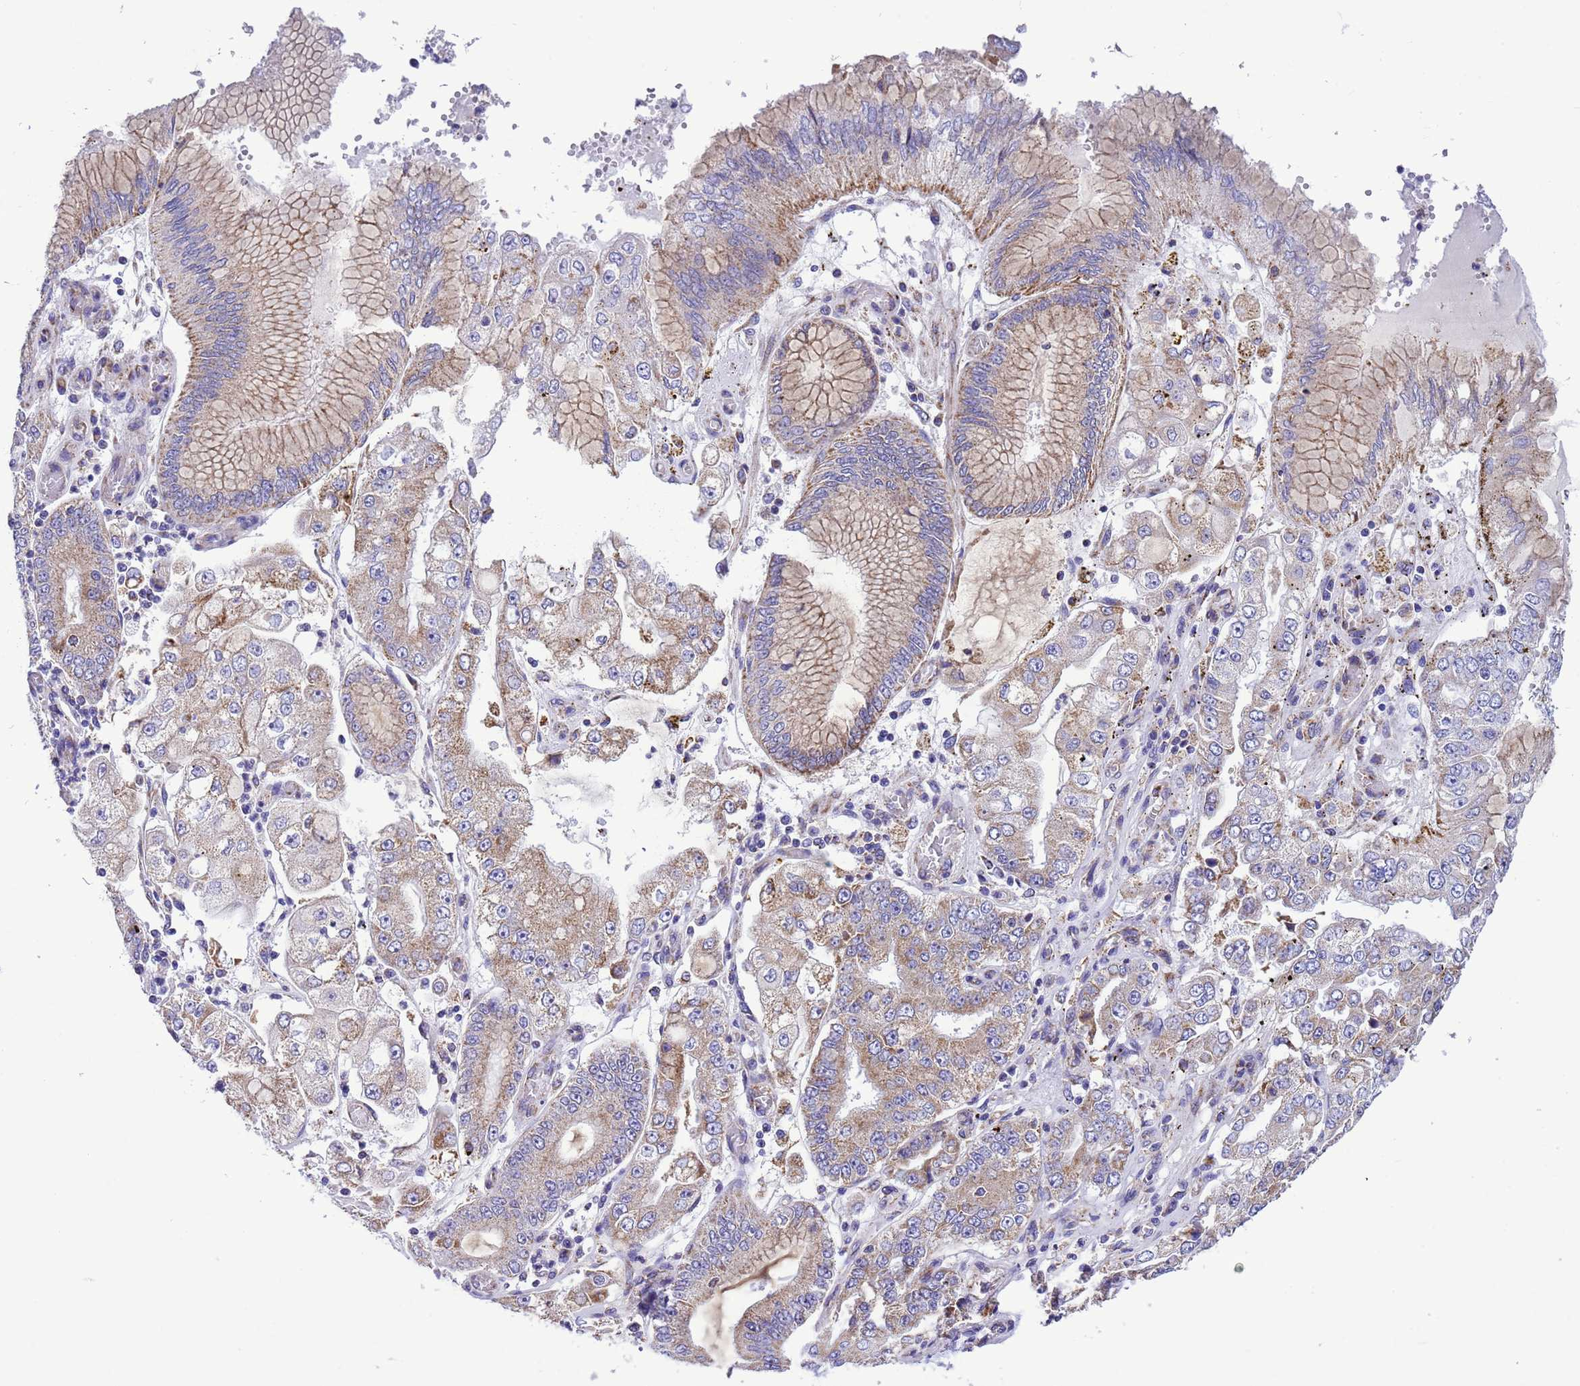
{"staining": {"intensity": "moderate", "quantity": ">75%", "location": "cytoplasmic/membranous"}, "tissue": "stomach cancer", "cell_type": "Tumor cells", "image_type": "cancer", "snomed": [{"axis": "morphology", "description": "Adenocarcinoma, NOS"}, {"axis": "topography", "description": "Stomach"}], "caption": "A histopathology image showing moderate cytoplasmic/membranous expression in about >75% of tumor cells in stomach cancer (adenocarcinoma), as visualized by brown immunohistochemical staining.", "gene": "CCDC191", "patient": {"sex": "male", "age": 76}}